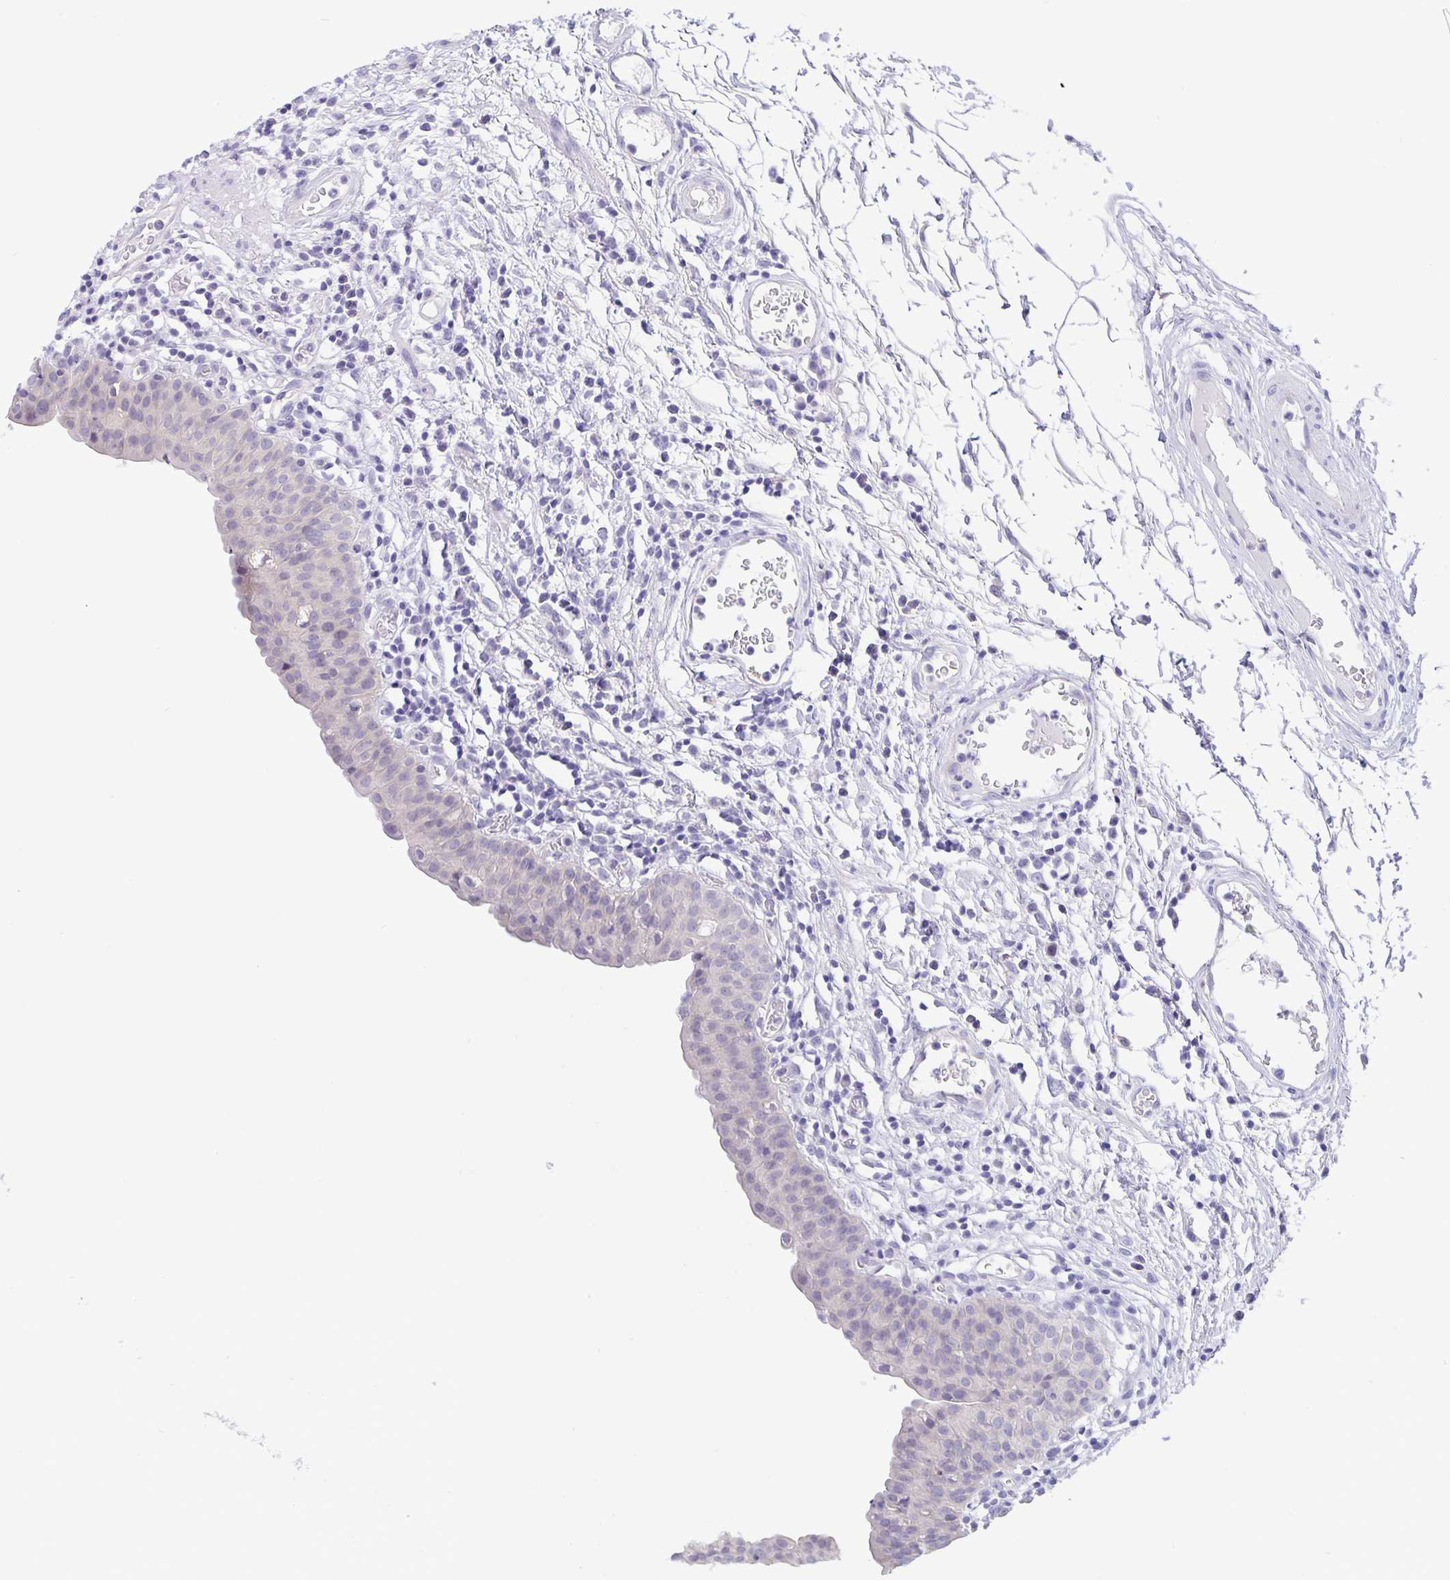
{"staining": {"intensity": "negative", "quantity": "none", "location": "none"}, "tissue": "urinary bladder", "cell_type": "Urothelial cells", "image_type": "normal", "snomed": [{"axis": "morphology", "description": "Normal tissue, NOS"}, {"axis": "morphology", "description": "Inflammation, NOS"}, {"axis": "topography", "description": "Urinary bladder"}], "caption": "IHC of unremarkable urinary bladder displays no expression in urothelial cells. (Immunohistochemistry, brightfield microscopy, high magnification).", "gene": "ERMN", "patient": {"sex": "male", "age": 57}}